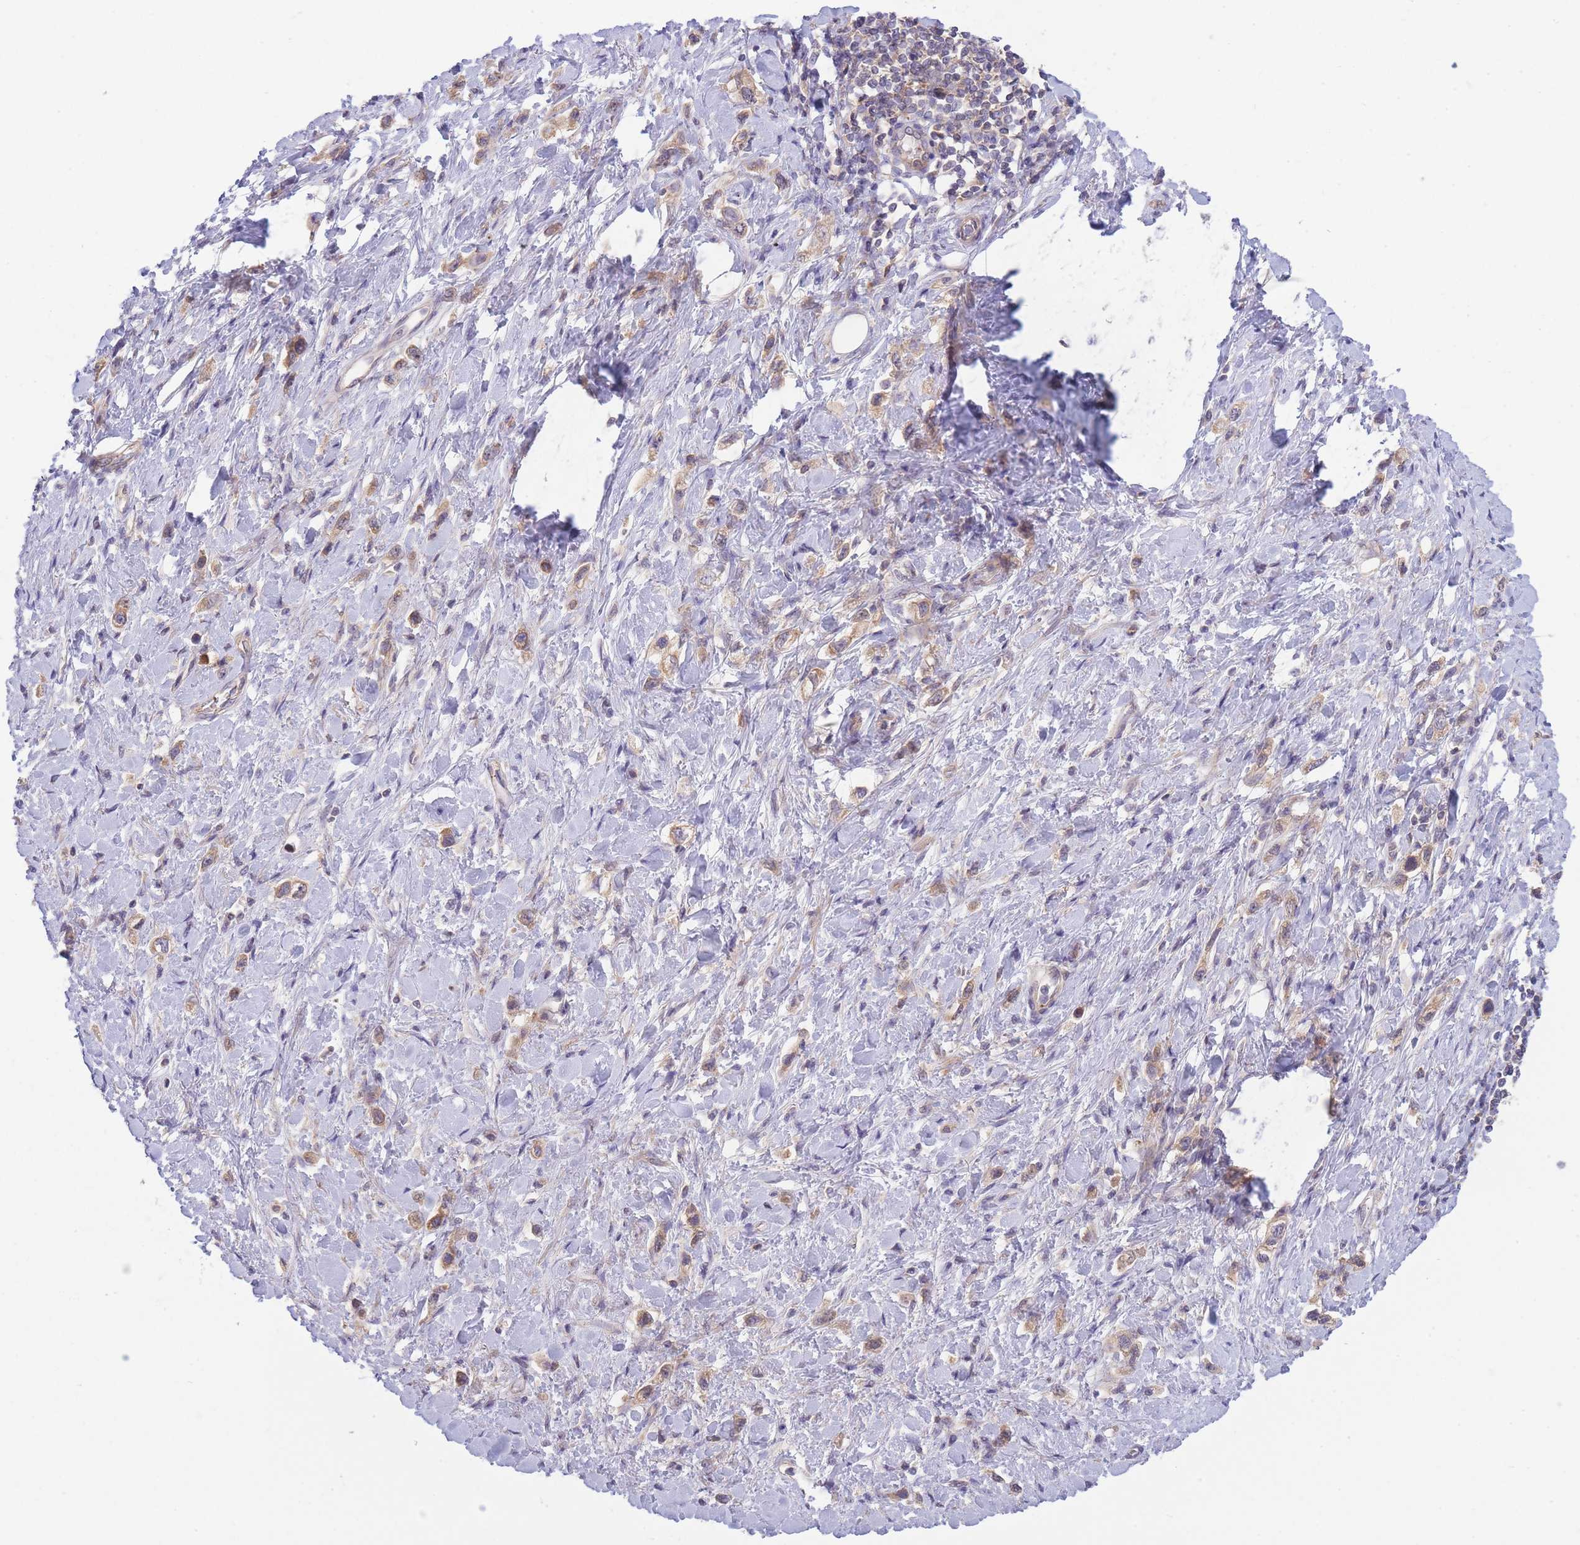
{"staining": {"intensity": "weak", "quantity": ">75%", "location": "cytoplasmic/membranous"}, "tissue": "stomach cancer", "cell_type": "Tumor cells", "image_type": "cancer", "snomed": [{"axis": "morphology", "description": "Adenocarcinoma, NOS"}, {"axis": "topography", "description": "Stomach"}], "caption": "A histopathology image of human stomach cancer (adenocarcinoma) stained for a protein shows weak cytoplasmic/membranous brown staining in tumor cells.", "gene": "PFDN6", "patient": {"sex": "female", "age": 65}}